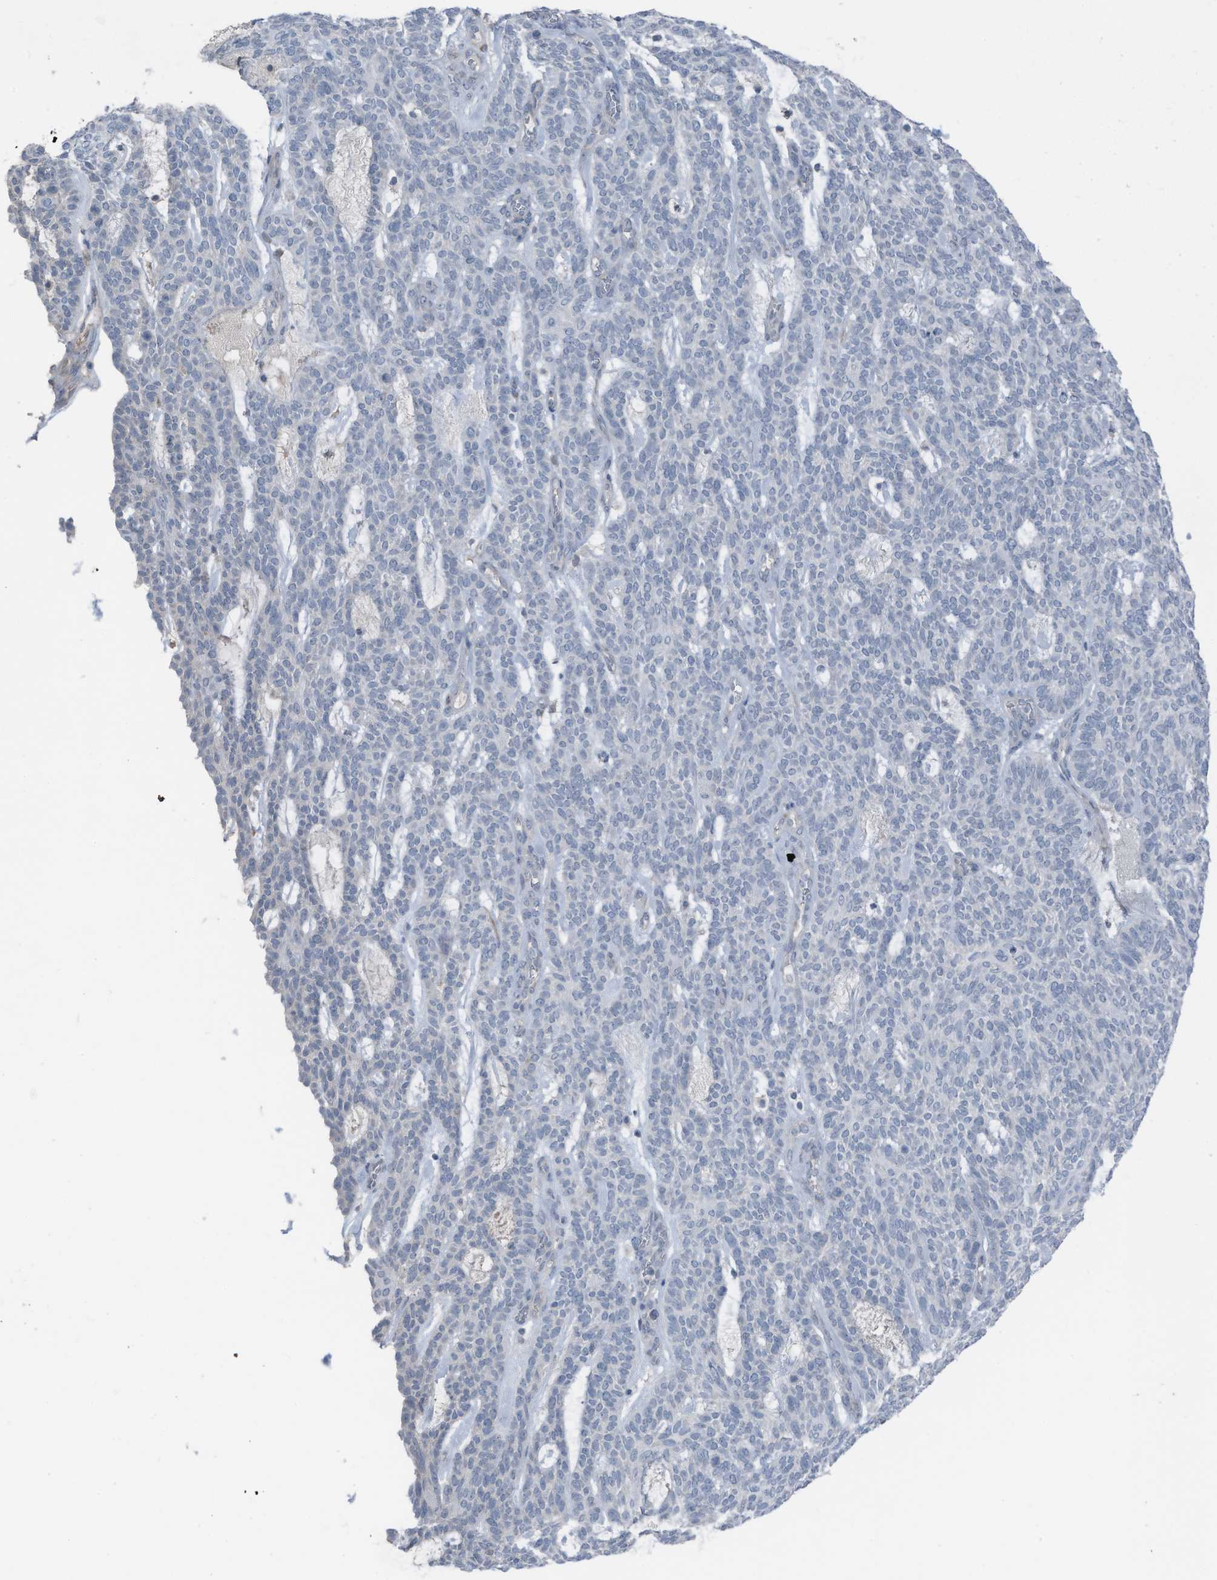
{"staining": {"intensity": "negative", "quantity": "none", "location": "none"}, "tissue": "skin cancer", "cell_type": "Tumor cells", "image_type": "cancer", "snomed": [{"axis": "morphology", "description": "Squamous cell carcinoma, NOS"}, {"axis": "topography", "description": "Skin"}], "caption": "Tumor cells are negative for brown protein staining in skin cancer.", "gene": "ARHGEF33", "patient": {"sex": "female", "age": 90}}